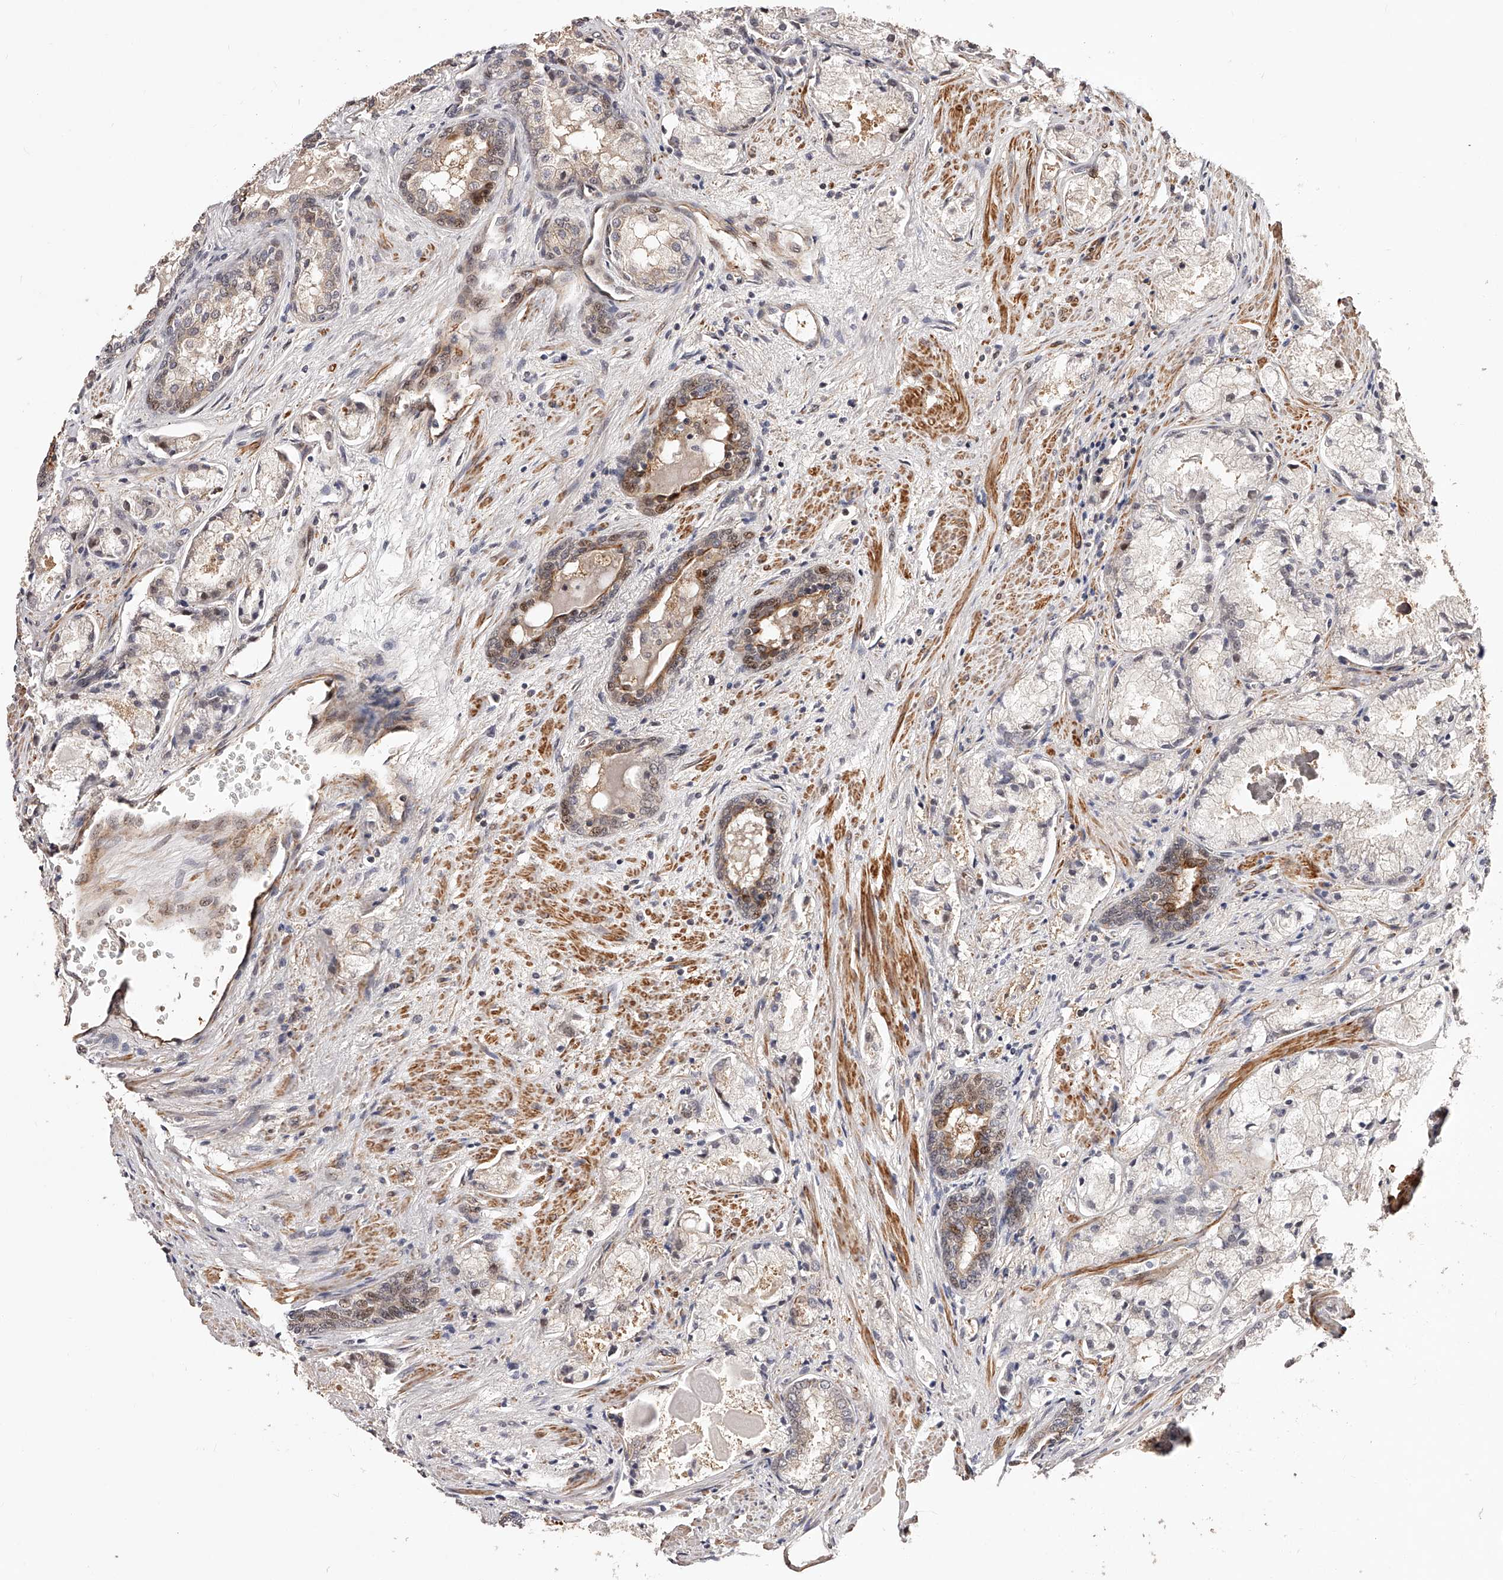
{"staining": {"intensity": "negative", "quantity": "none", "location": "none"}, "tissue": "prostate cancer", "cell_type": "Tumor cells", "image_type": "cancer", "snomed": [{"axis": "morphology", "description": "Adenocarcinoma, High grade"}, {"axis": "topography", "description": "Prostate"}], "caption": "The immunohistochemistry histopathology image has no significant positivity in tumor cells of prostate cancer tissue.", "gene": "CUL7", "patient": {"sex": "male", "age": 50}}